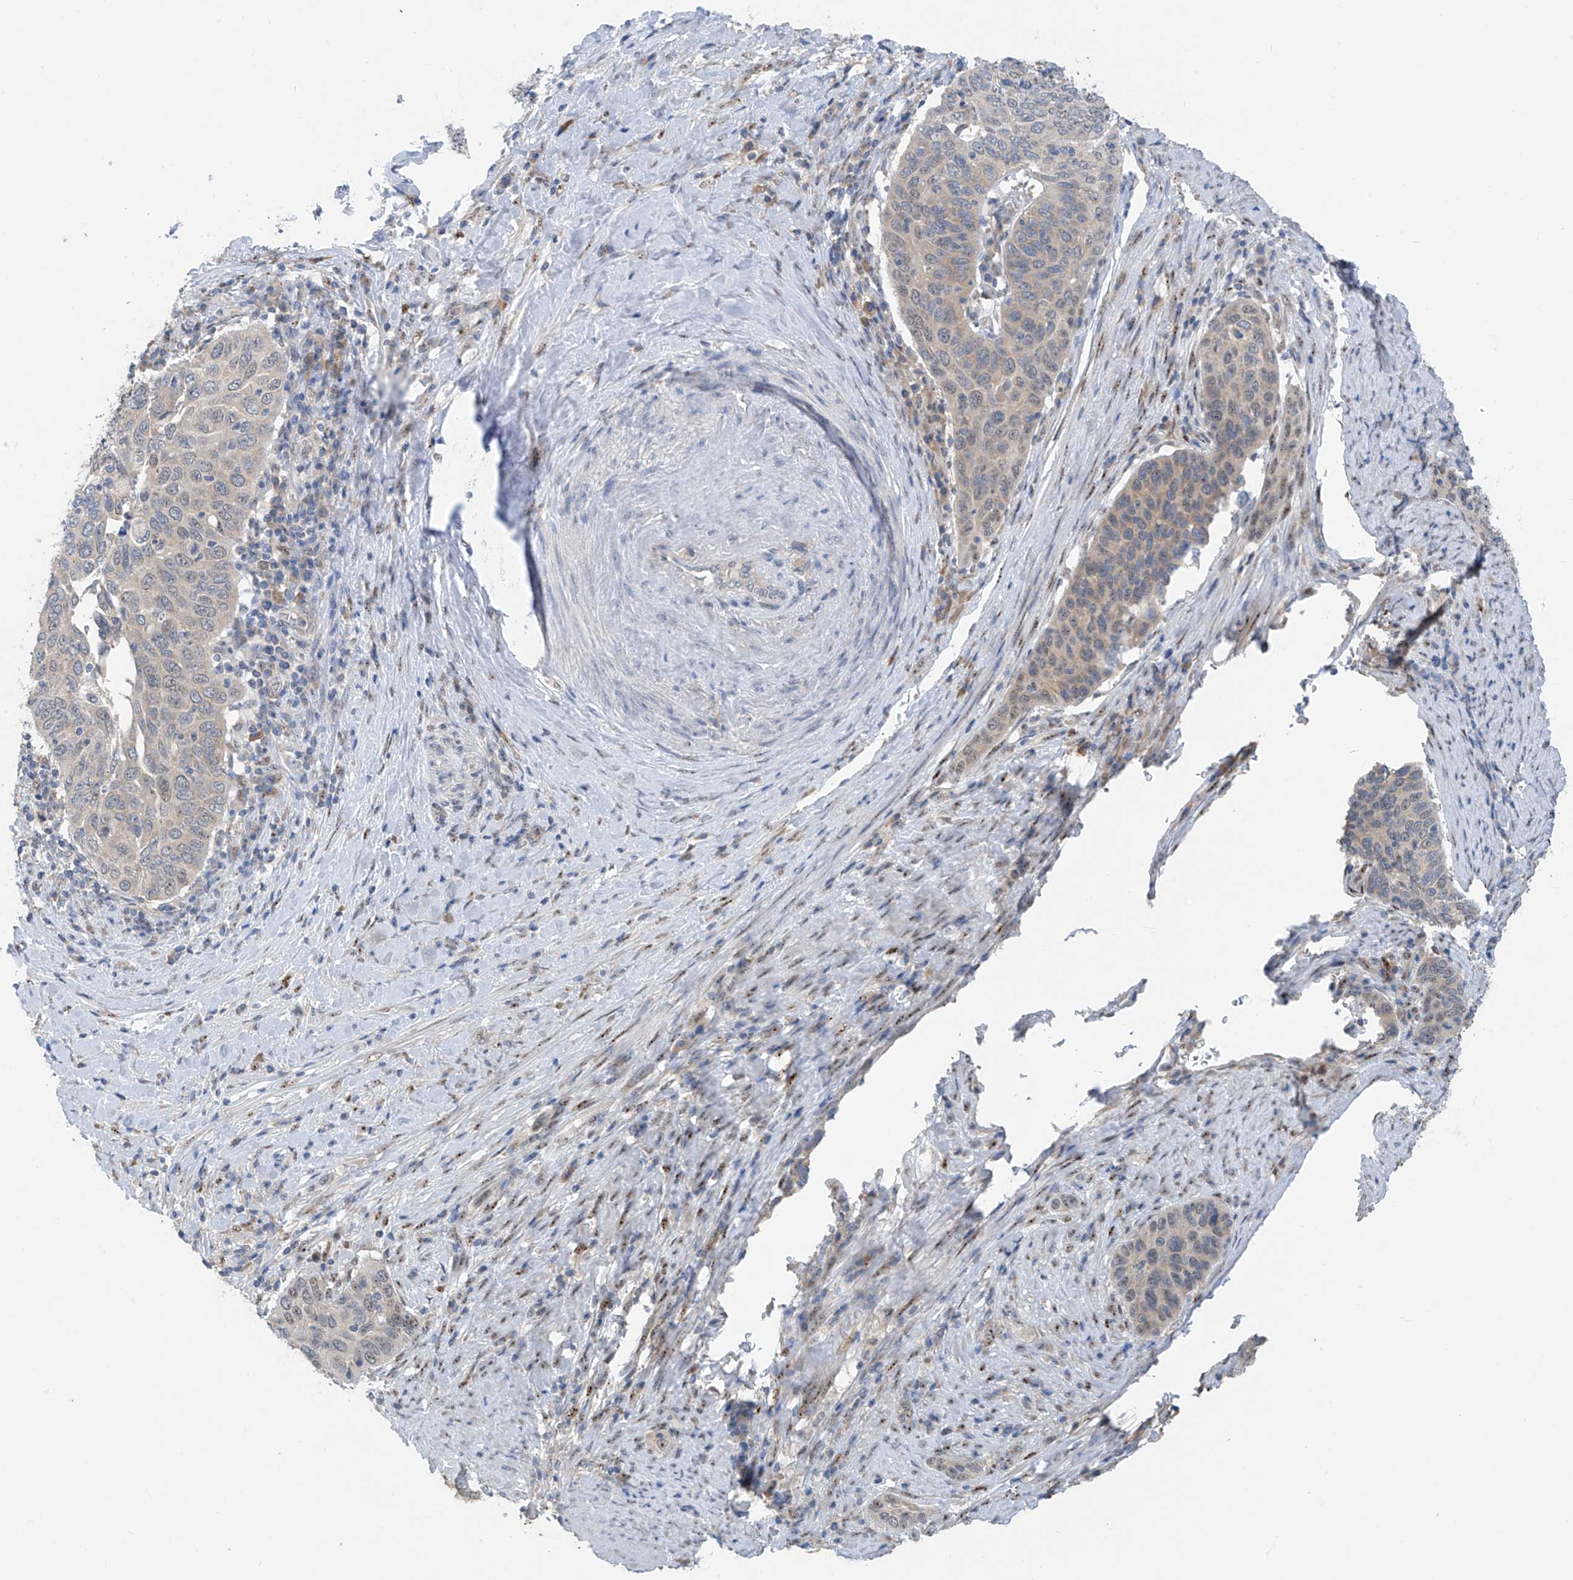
{"staining": {"intensity": "weak", "quantity": "25%-75%", "location": "cytoplasmic/membranous"}, "tissue": "cervical cancer", "cell_type": "Tumor cells", "image_type": "cancer", "snomed": [{"axis": "morphology", "description": "Squamous cell carcinoma, NOS"}, {"axis": "topography", "description": "Cervix"}], "caption": "Immunohistochemical staining of squamous cell carcinoma (cervical) exhibits low levels of weak cytoplasmic/membranous expression in about 25%-75% of tumor cells.", "gene": "RPL4", "patient": {"sex": "female", "age": 60}}